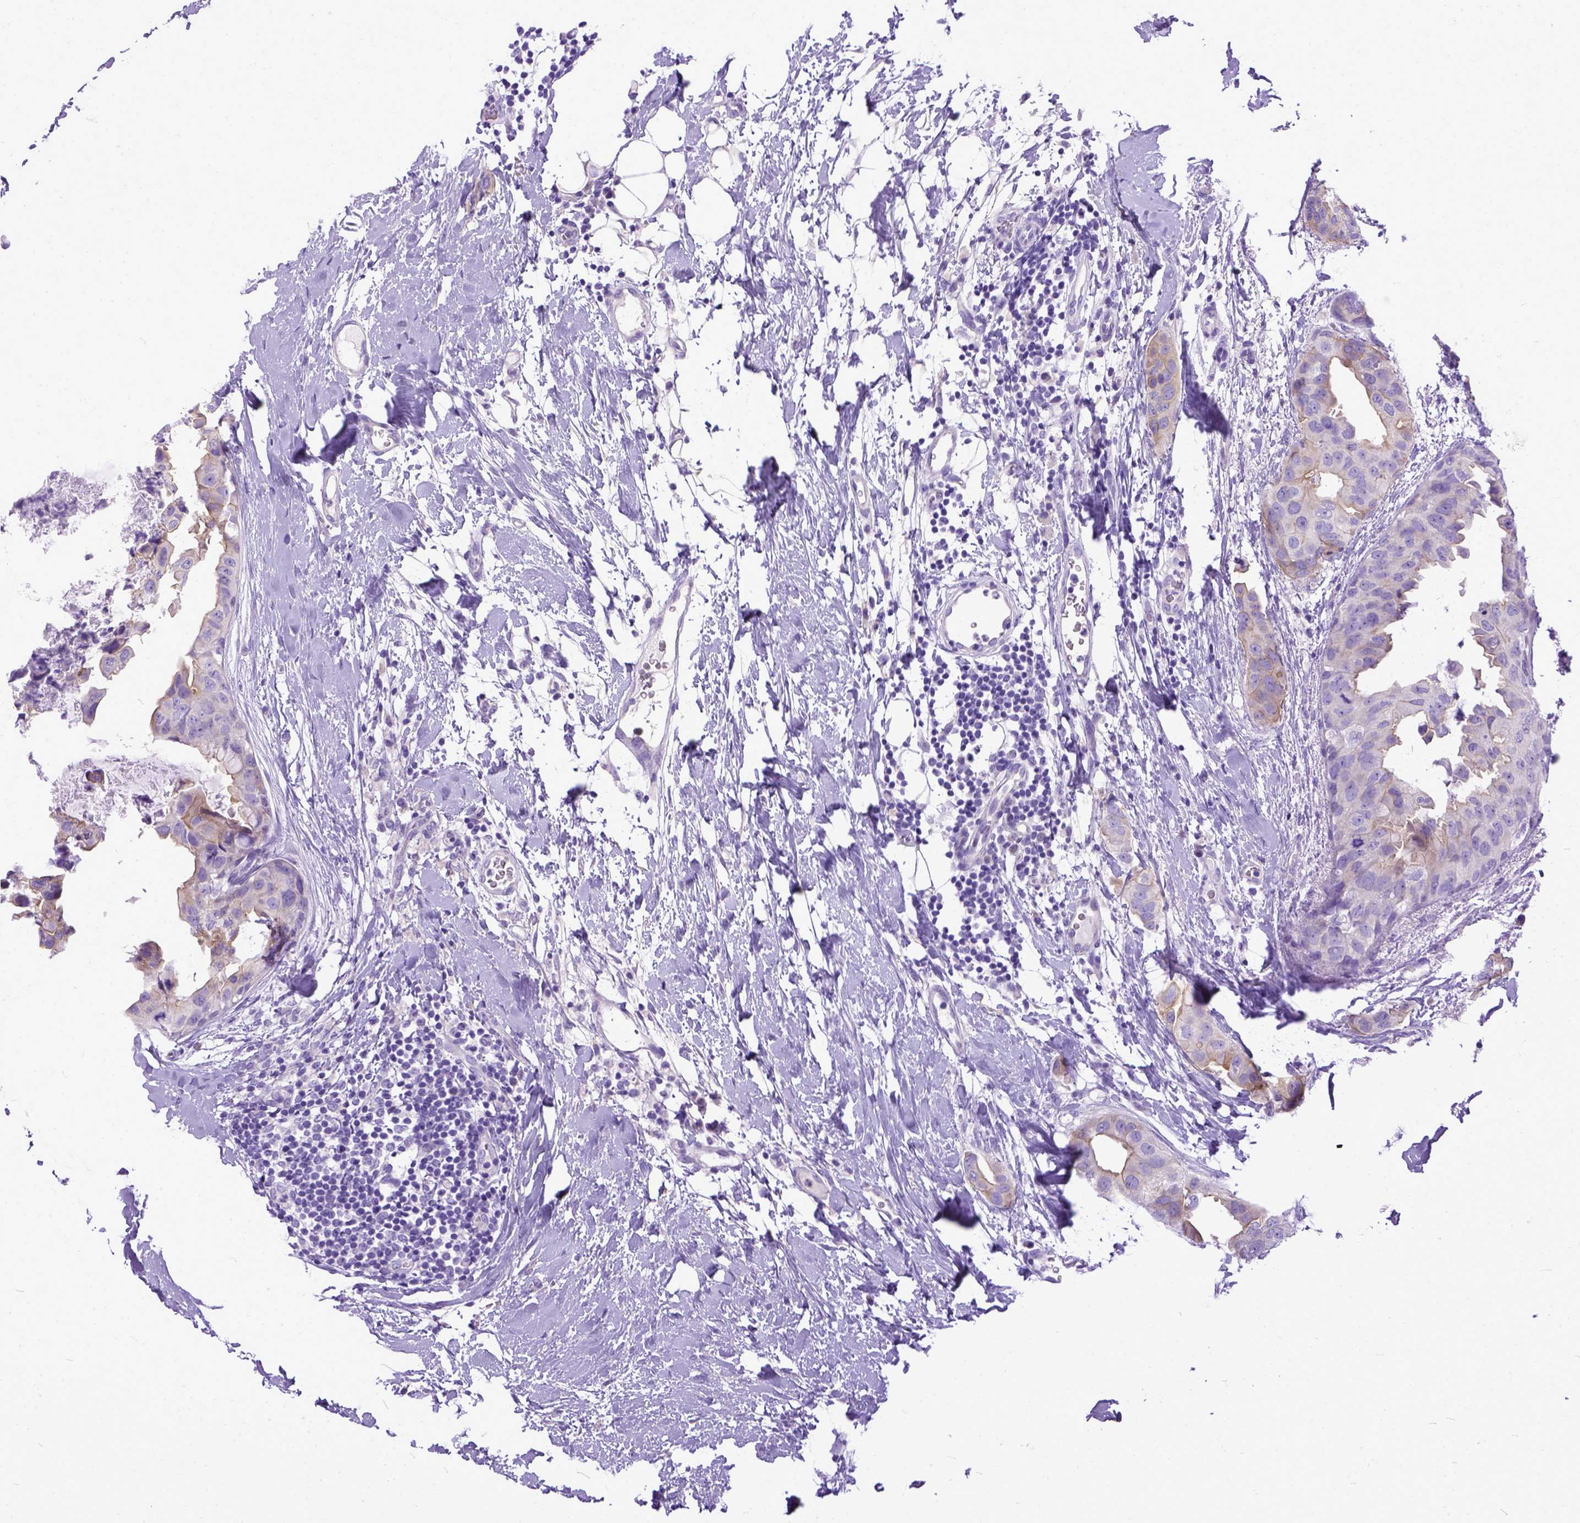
{"staining": {"intensity": "weak", "quantity": "<25%", "location": "cytoplasmic/membranous"}, "tissue": "breast cancer", "cell_type": "Tumor cells", "image_type": "cancer", "snomed": [{"axis": "morphology", "description": "Normal tissue, NOS"}, {"axis": "morphology", "description": "Duct carcinoma"}, {"axis": "topography", "description": "Breast"}], "caption": "Histopathology image shows no significant protein expression in tumor cells of breast cancer.", "gene": "PPL", "patient": {"sex": "female", "age": 40}}